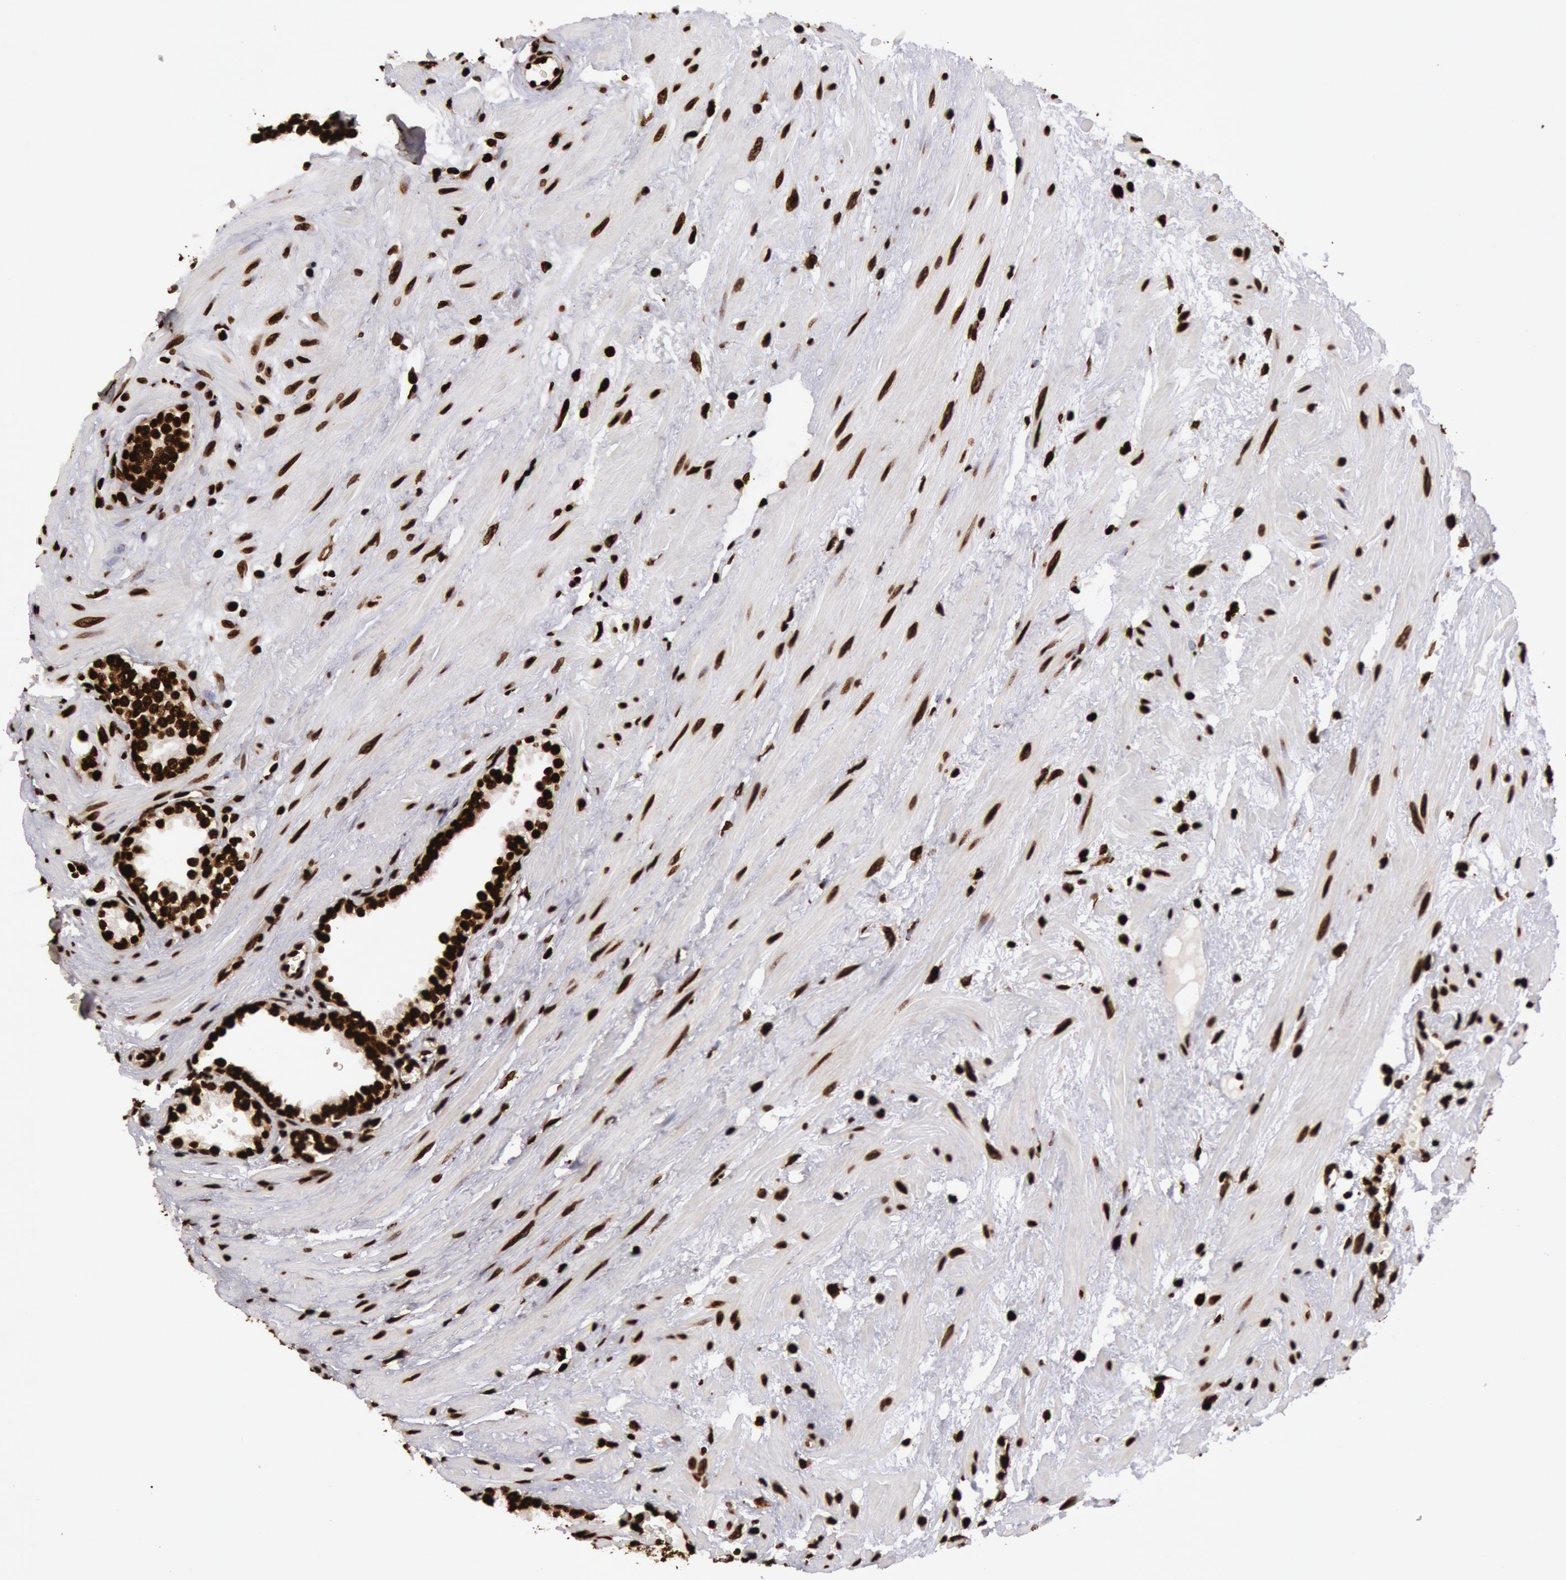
{"staining": {"intensity": "strong", "quantity": ">75%", "location": "nuclear"}, "tissue": "prostate", "cell_type": "Glandular cells", "image_type": "normal", "snomed": [{"axis": "morphology", "description": "Normal tissue, NOS"}, {"axis": "topography", "description": "Prostate"}], "caption": "DAB immunohistochemical staining of benign human prostate reveals strong nuclear protein staining in about >75% of glandular cells.", "gene": "H3", "patient": {"sex": "male", "age": 64}}